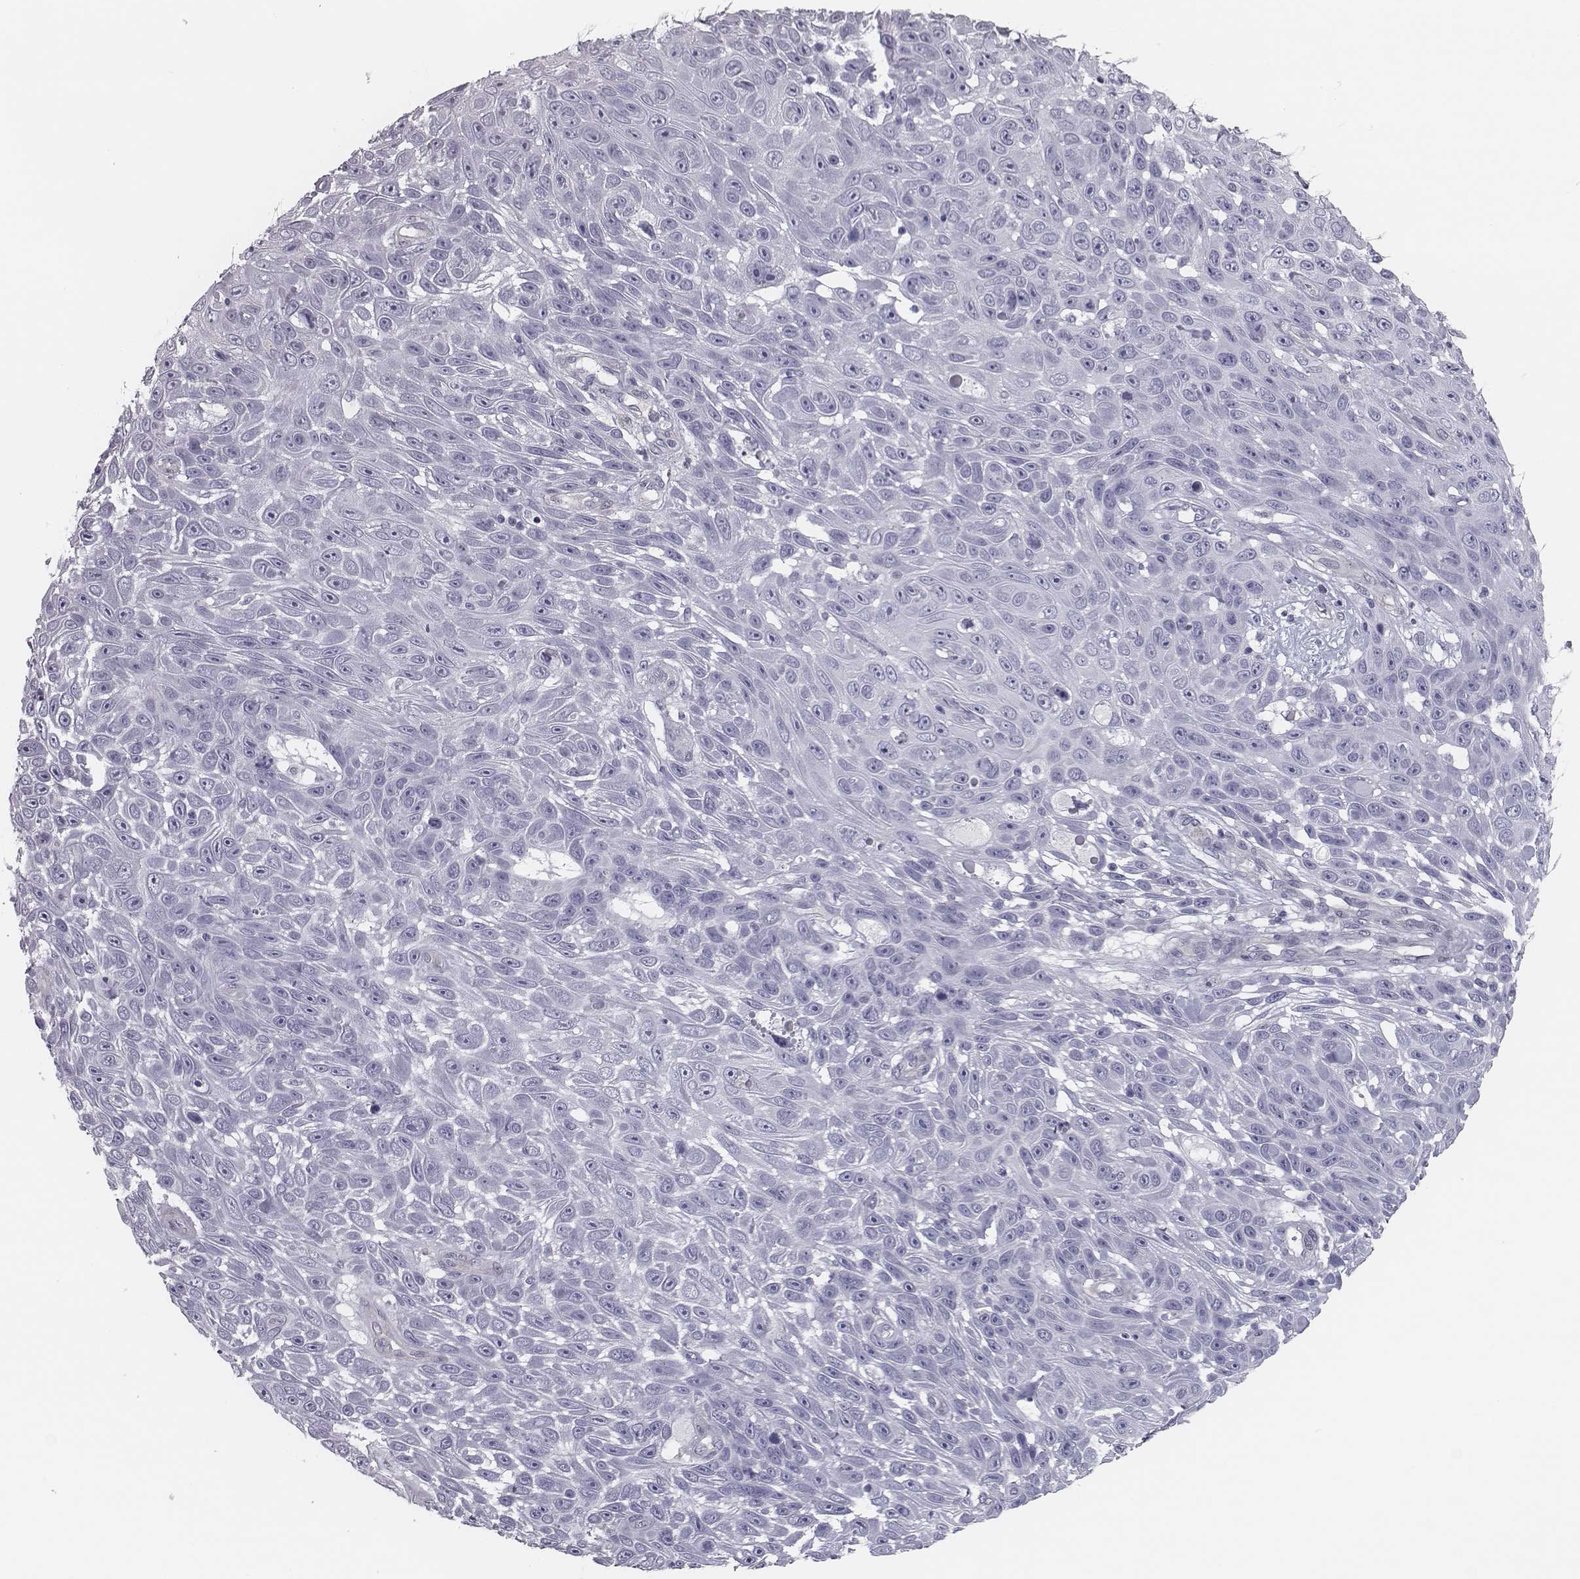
{"staining": {"intensity": "negative", "quantity": "none", "location": "none"}, "tissue": "skin cancer", "cell_type": "Tumor cells", "image_type": "cancer", "snomed": [{"axis": "morphology", "description": "Squamous cell carcinoma, NOS"}, {"axis": "topography", "description": "Skin"}], "caption": "Squamous cell carcinoma (skin) was stained to show a protein in brown. There is no significant expression in tumor cells.", "gene": "ISYNA1", "patient": {"sex": "male", "age": 82}}